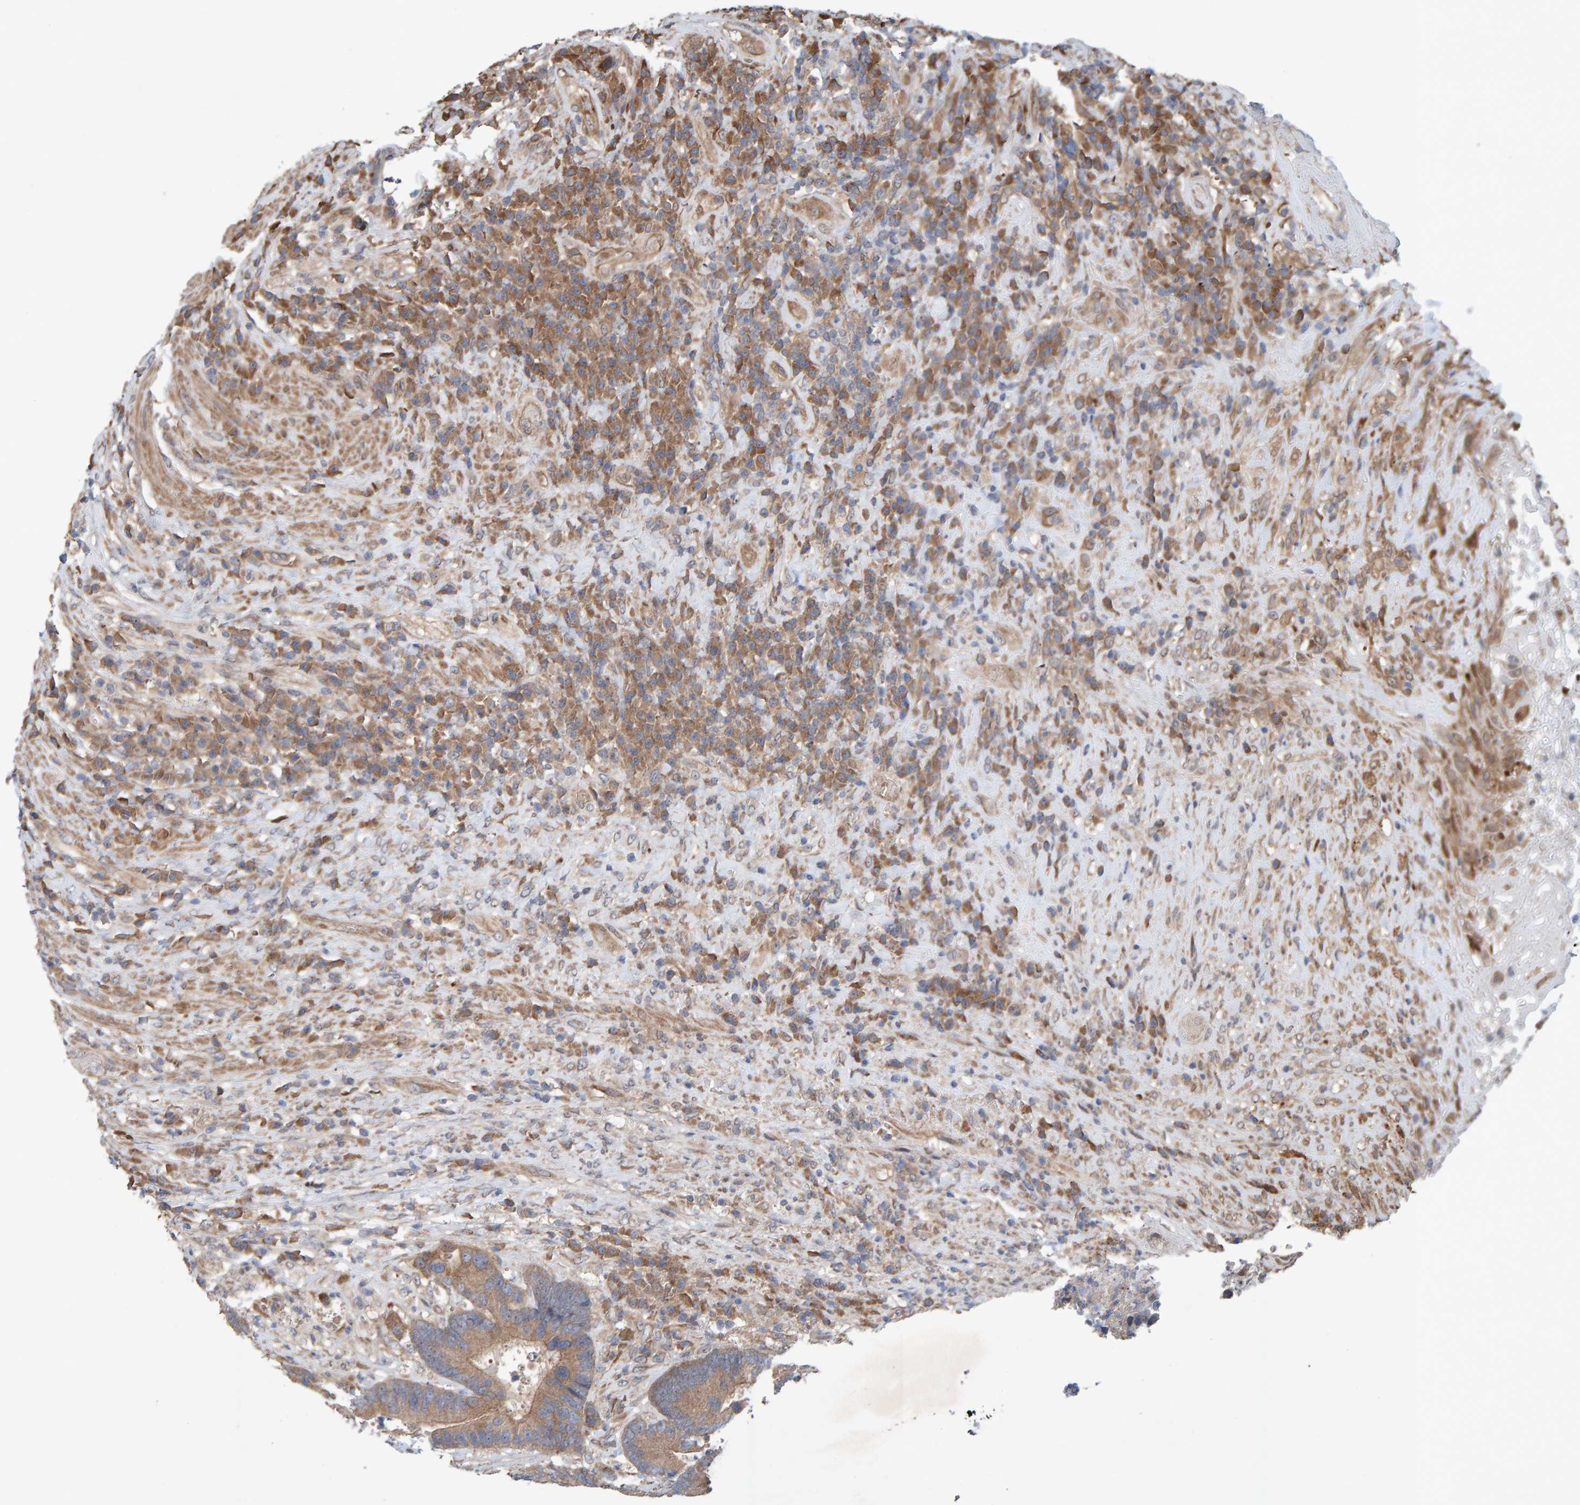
{"staining": {"intensity": "moderate", "quantity": ">75%", "location": "cytoplasmic/membranous"}, "tissue": "colorectal cancer", "cell_type": "Tumor cells", "image_type": "cancer", "snomed": [{"axis": "morphology", "description": "Adenocarcinoma, NOS"}, {"axis": "topography", "description": "Rectum"}], "caption": "Colorectal cancer (adenocarcinoma) tissue shows moderate cytoplasmic/membranous positivity in about >75% of tumor cells, visualized by immunohistochemistry. The protein of interest is stained brown, and the nuclei are stained in blue (DAB (3,3'-diaminobenzidine) IHC with brightfield microscopy, high magnification).", "gene": "LRSAM1", "patient": {"sex": "female", "age": 89}}